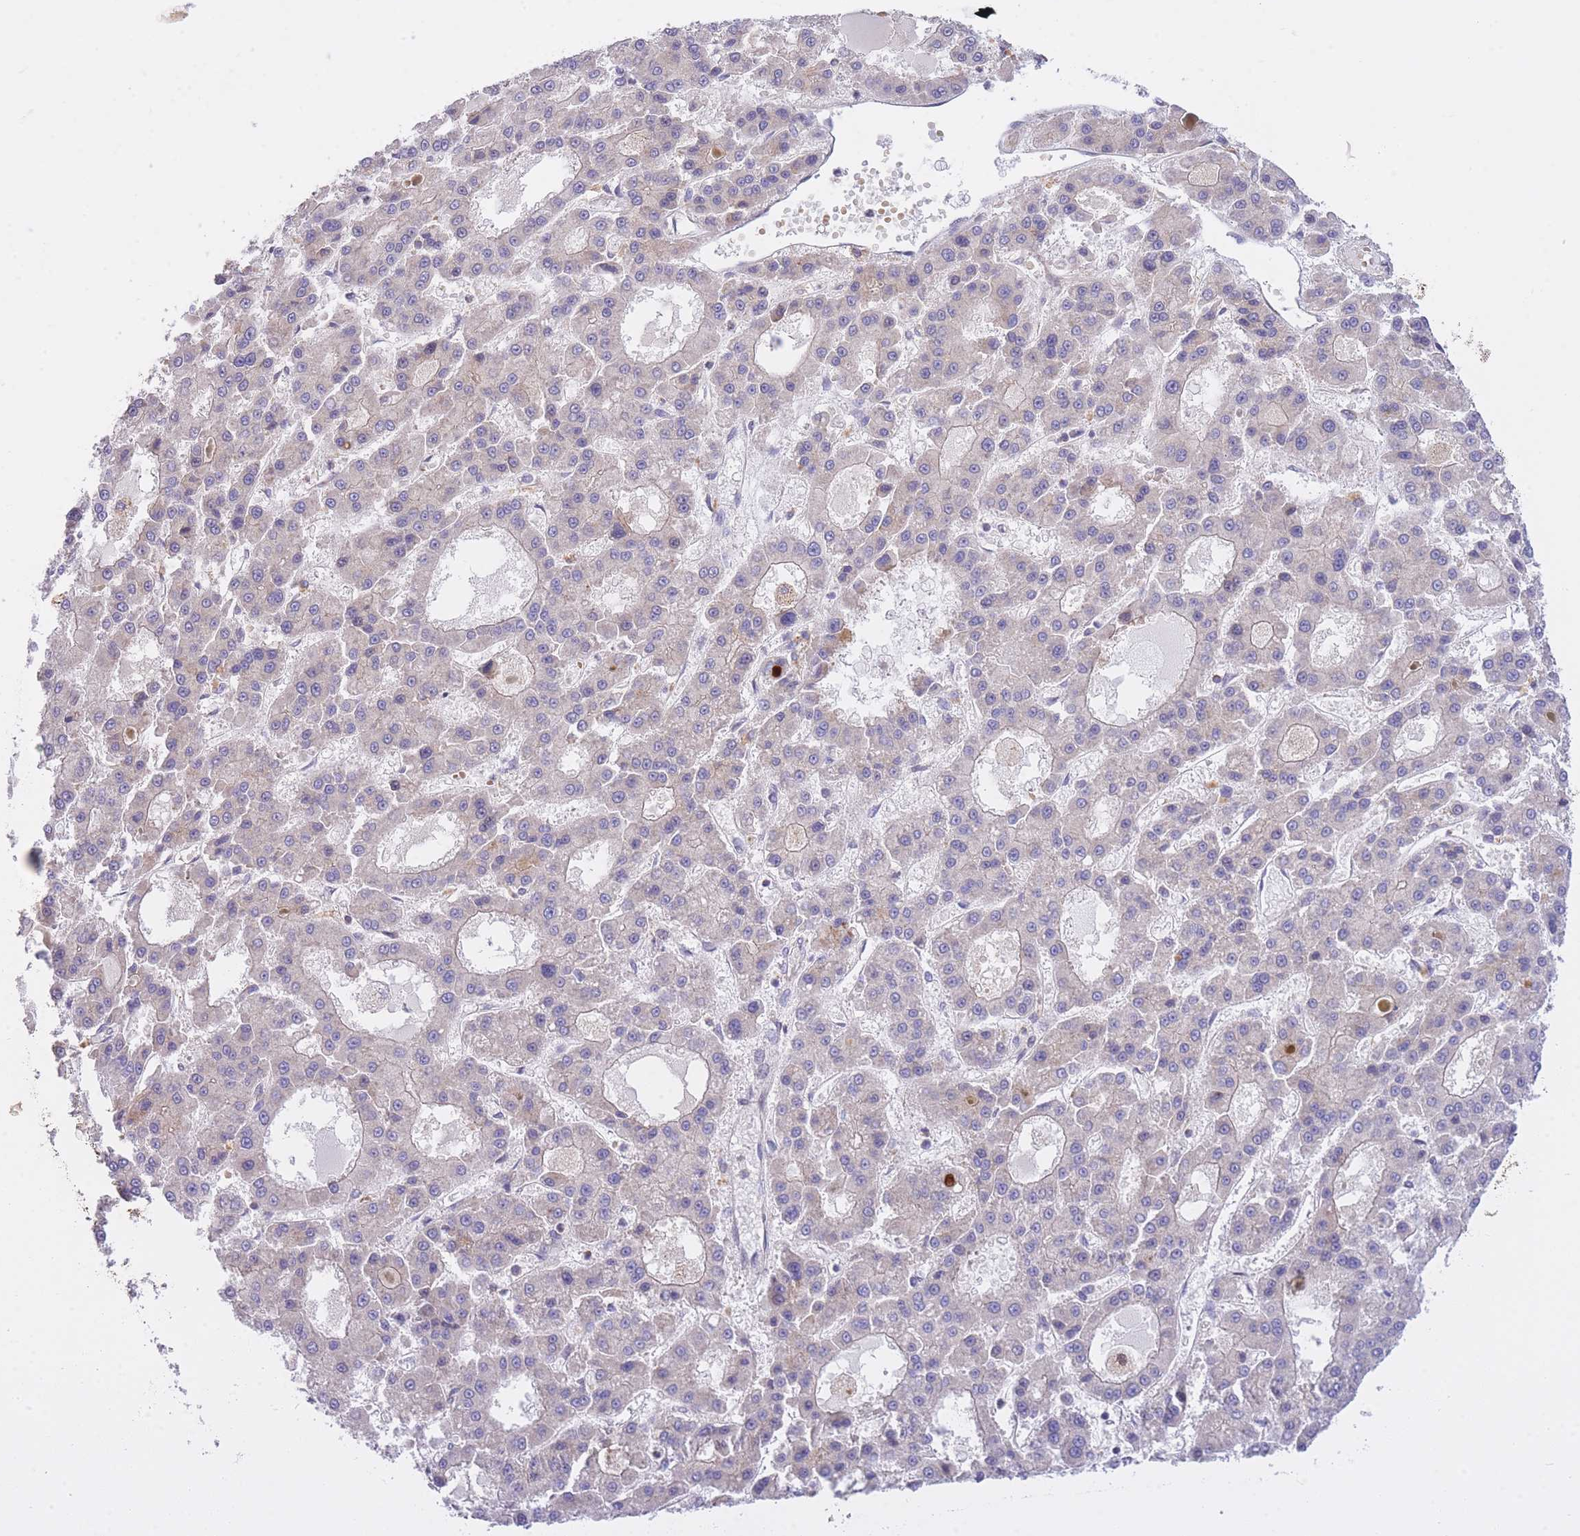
{"staining": {"intensity": "negative", "quantity": "none", "location": "none"}, "tissue": "liver cancer", "cell_type": "Tumor cells", "image_type": "cancer", "snomed": [{"axis": "morphology", "description": "Carcinoma, Hepatocellular, NOS"}, {"axis": "topography", "description": "Liver"}], "caption": "Immunohistochemistry (IHC) image of neoplastic tissue: hepatocellular carcinoma (liver) stained with DAB demonstrates no significant protein positivity in tumor cells. The staining is performed using DAB (3,3'-diaminobenzidine) brown chromogen with nuclei counter-stained in using hematoxylin.", "gene": "EIF2B2", "patient": {"sex": "male", "age": 70}}